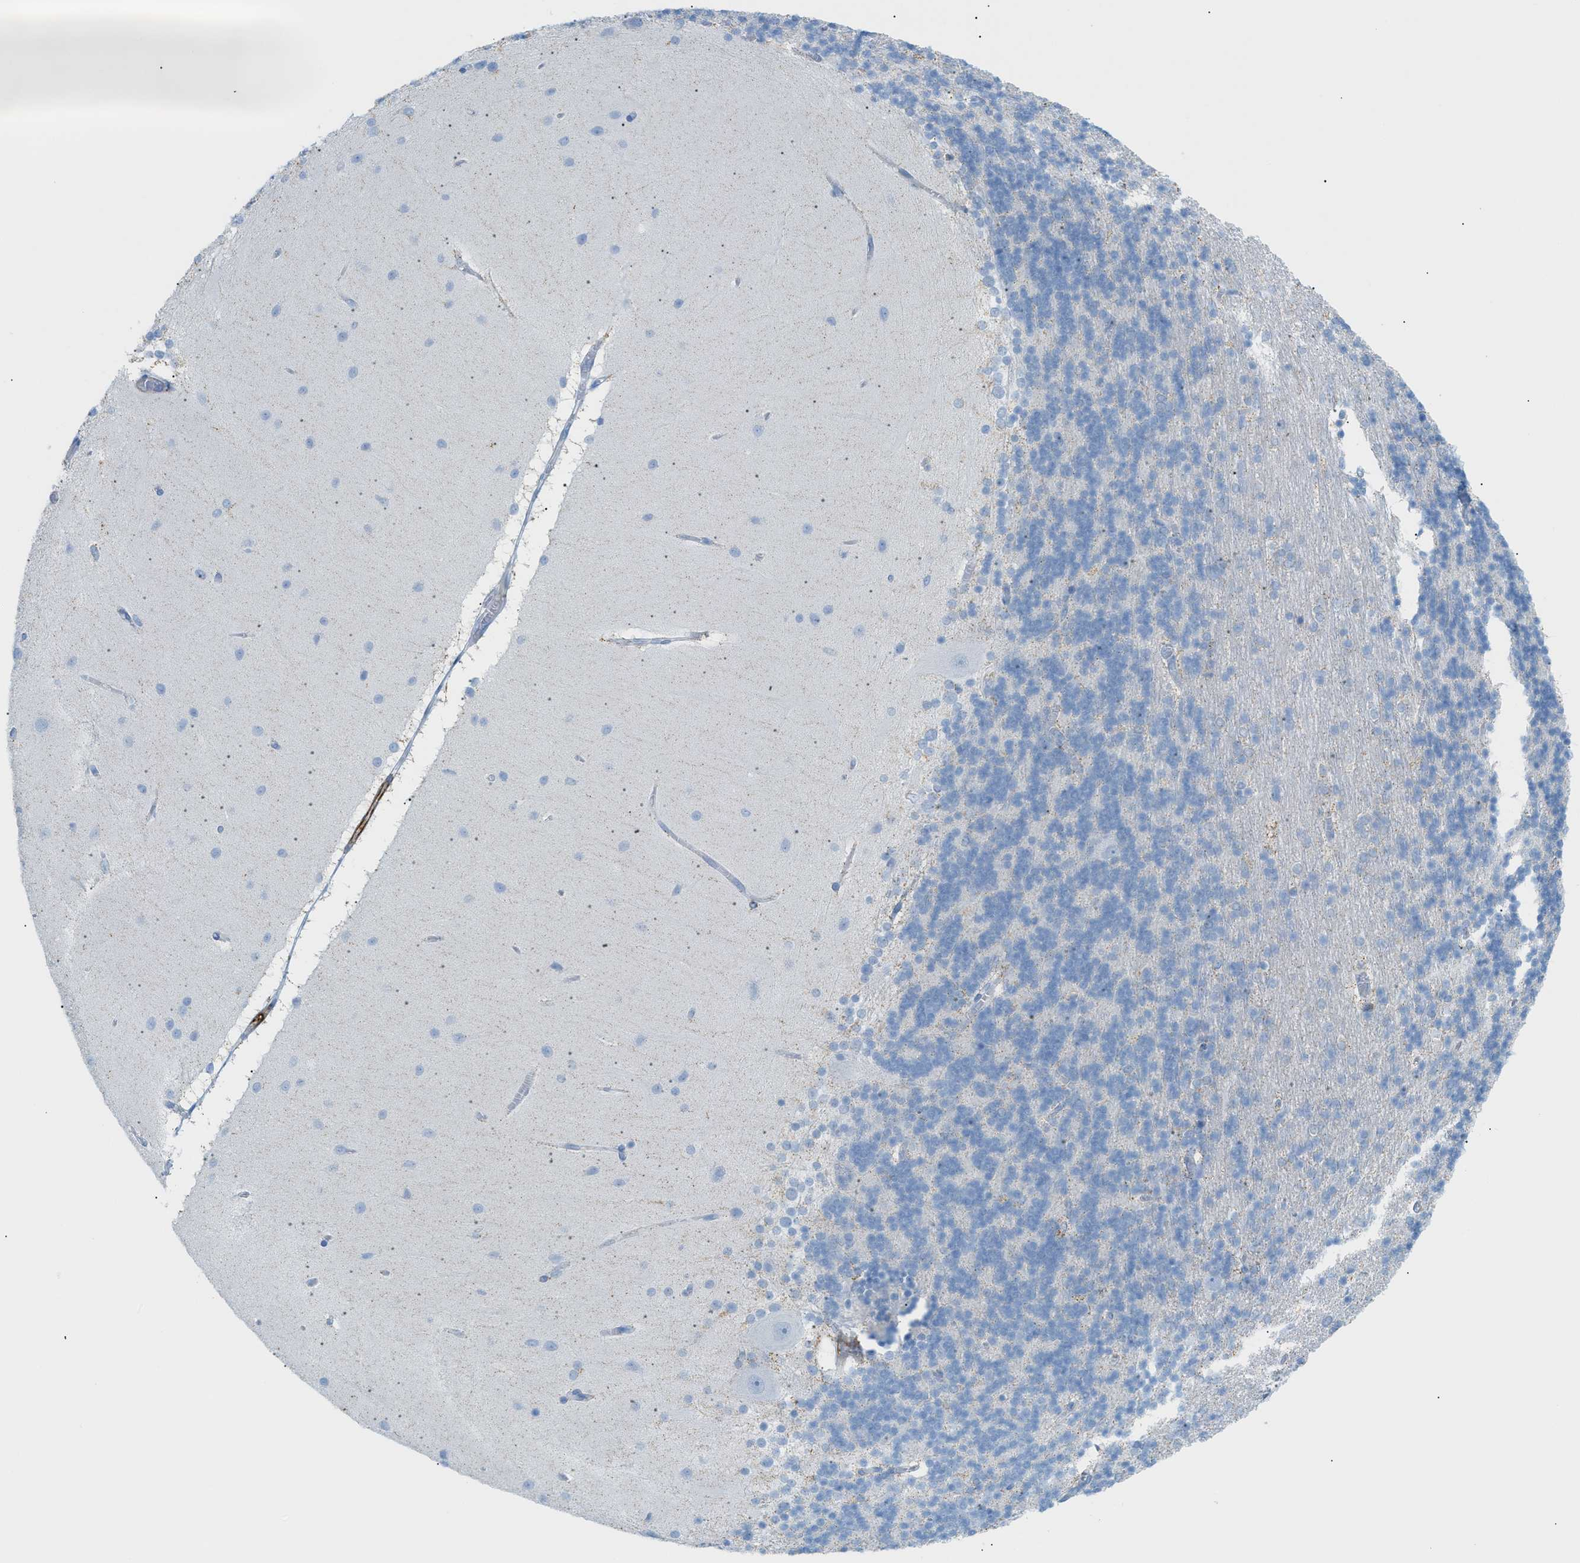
{"staining": {"intensity": "negative", "quantity": "none", "location": "none"}, "tissue": "cerebellum", "cell_type": "Cells in granular layer", "image_type": "normal", "snomed": [{"axis": "morphology", "description": "Normal tissue, NOS"}, {"axis": "topography", "description": "Cerebellum"}], "caption": "Immunohistochemistry (IHC) histopathology image of benign cerebellum stained for a protein (brown), which shows no staining in cells in granular layer.", "gene": "MYH11", "patient": {"sex": "female", "age": 54}}